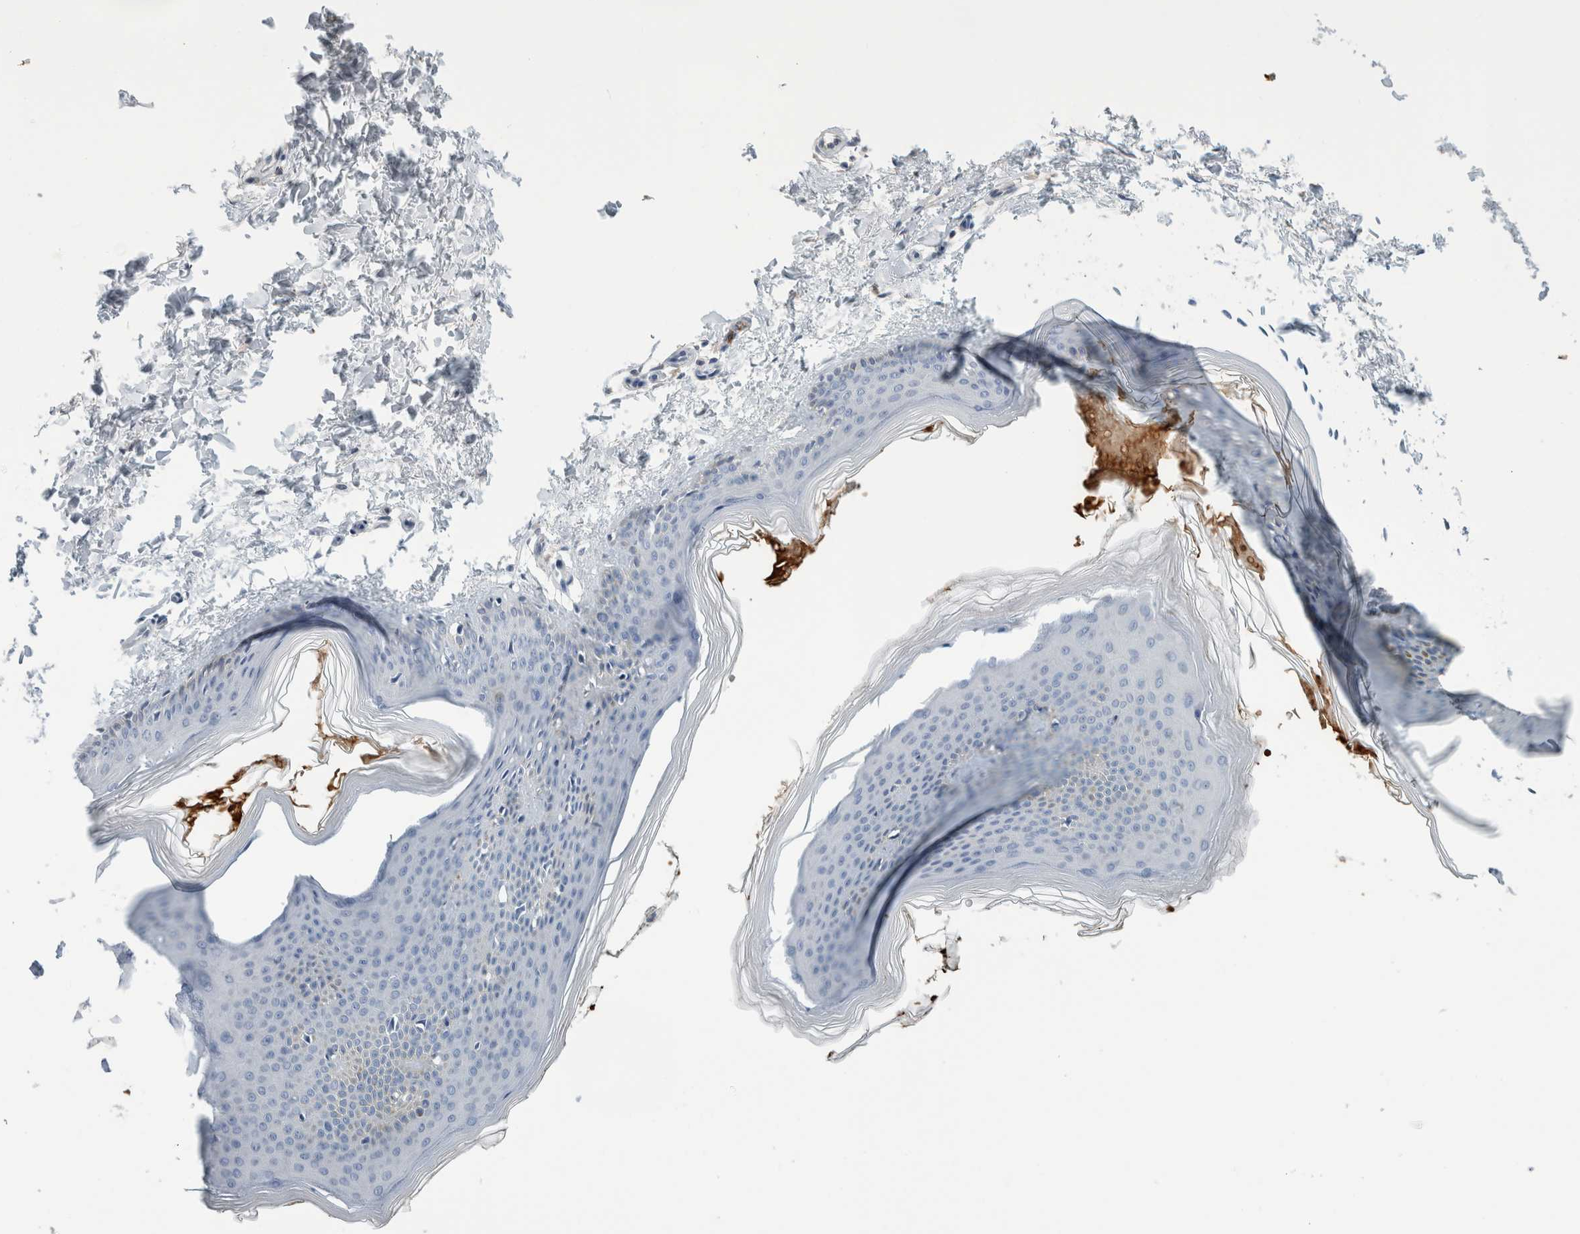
{"staining": {"intensity": "negative", "quantity": "none", "location": "none"}, "tissue": "skin", "cell_type": "Fibroblasts", "image_type": "normal", "snomed": [{"axis": "morphology", "description": "Normal tissue, NOS"}, {"axis": "topography", "description": "Skin"}], "caption": "High magnification brightfield microscopy of unremarkable skin stained with DAB (brown) and counterstained with hematoxylin (blue): fibroblasts show no significant positivity. The staining is performed using DAB brown chromogen with nuclei counter-stained in using hematoxylin.", "gene": "CA1", "patient": {"sex": "female", "age": 27}}